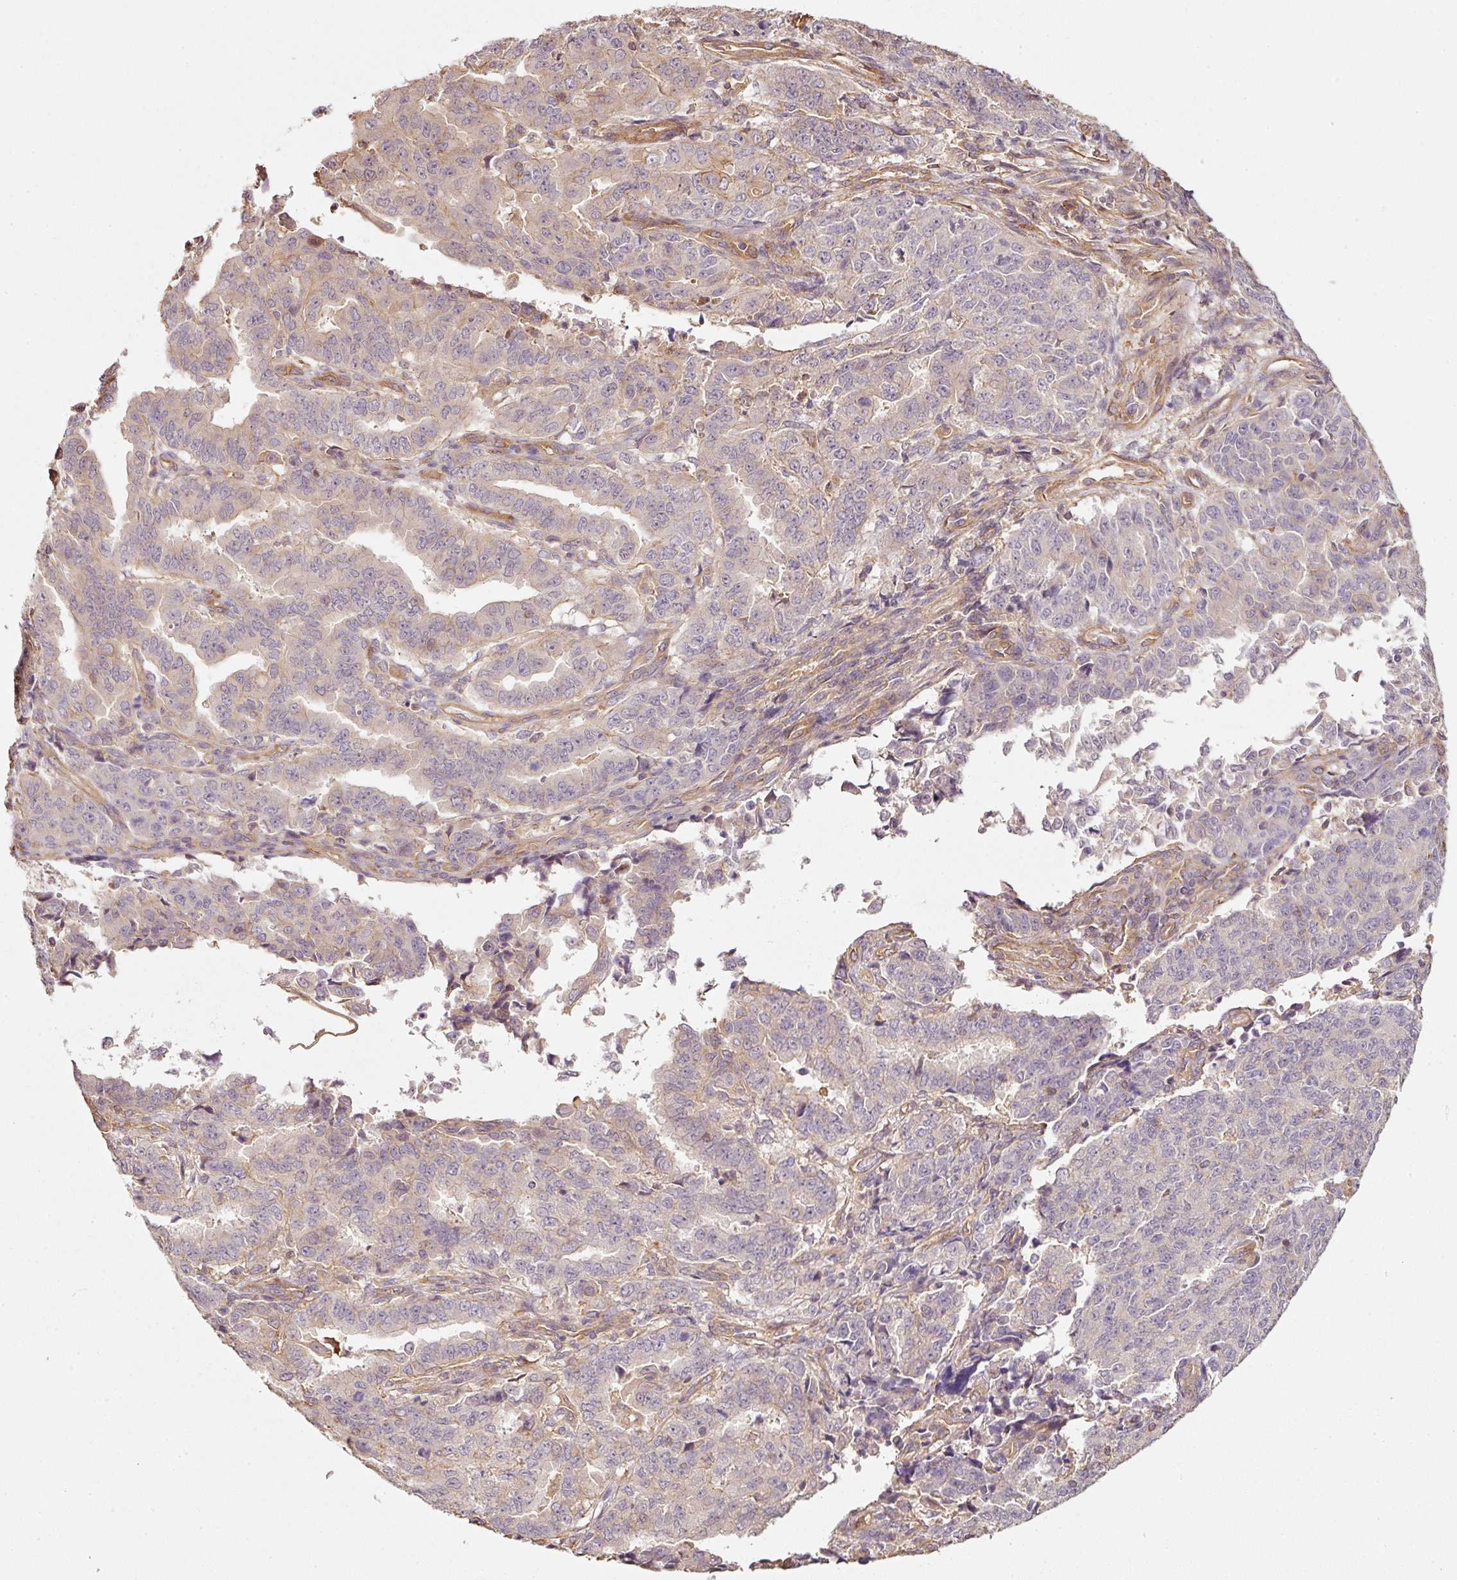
{"staining": {"intensity": "negative", "quantity": "none", "location": "none"}, "tissue": "endometrial cancer", "cell_type": "Tumor cells", "image_type": "cancer", "snomed": [{"axis": "morphology", "description": "Adenocarcinoma, NOS"}, {"axis": "topography", "description": "Endometrium"}], "caption": "Immunohistochemical staining of endometrial cancer reveals no significant expression in tumor cells. Brightfield microscopy of immunohistochemistry stained with DAB (brown) and hematoxylin (blue), captured at high magnification.", "gene": "CEP95", "patient": {"sex": "female", "age": 50}}